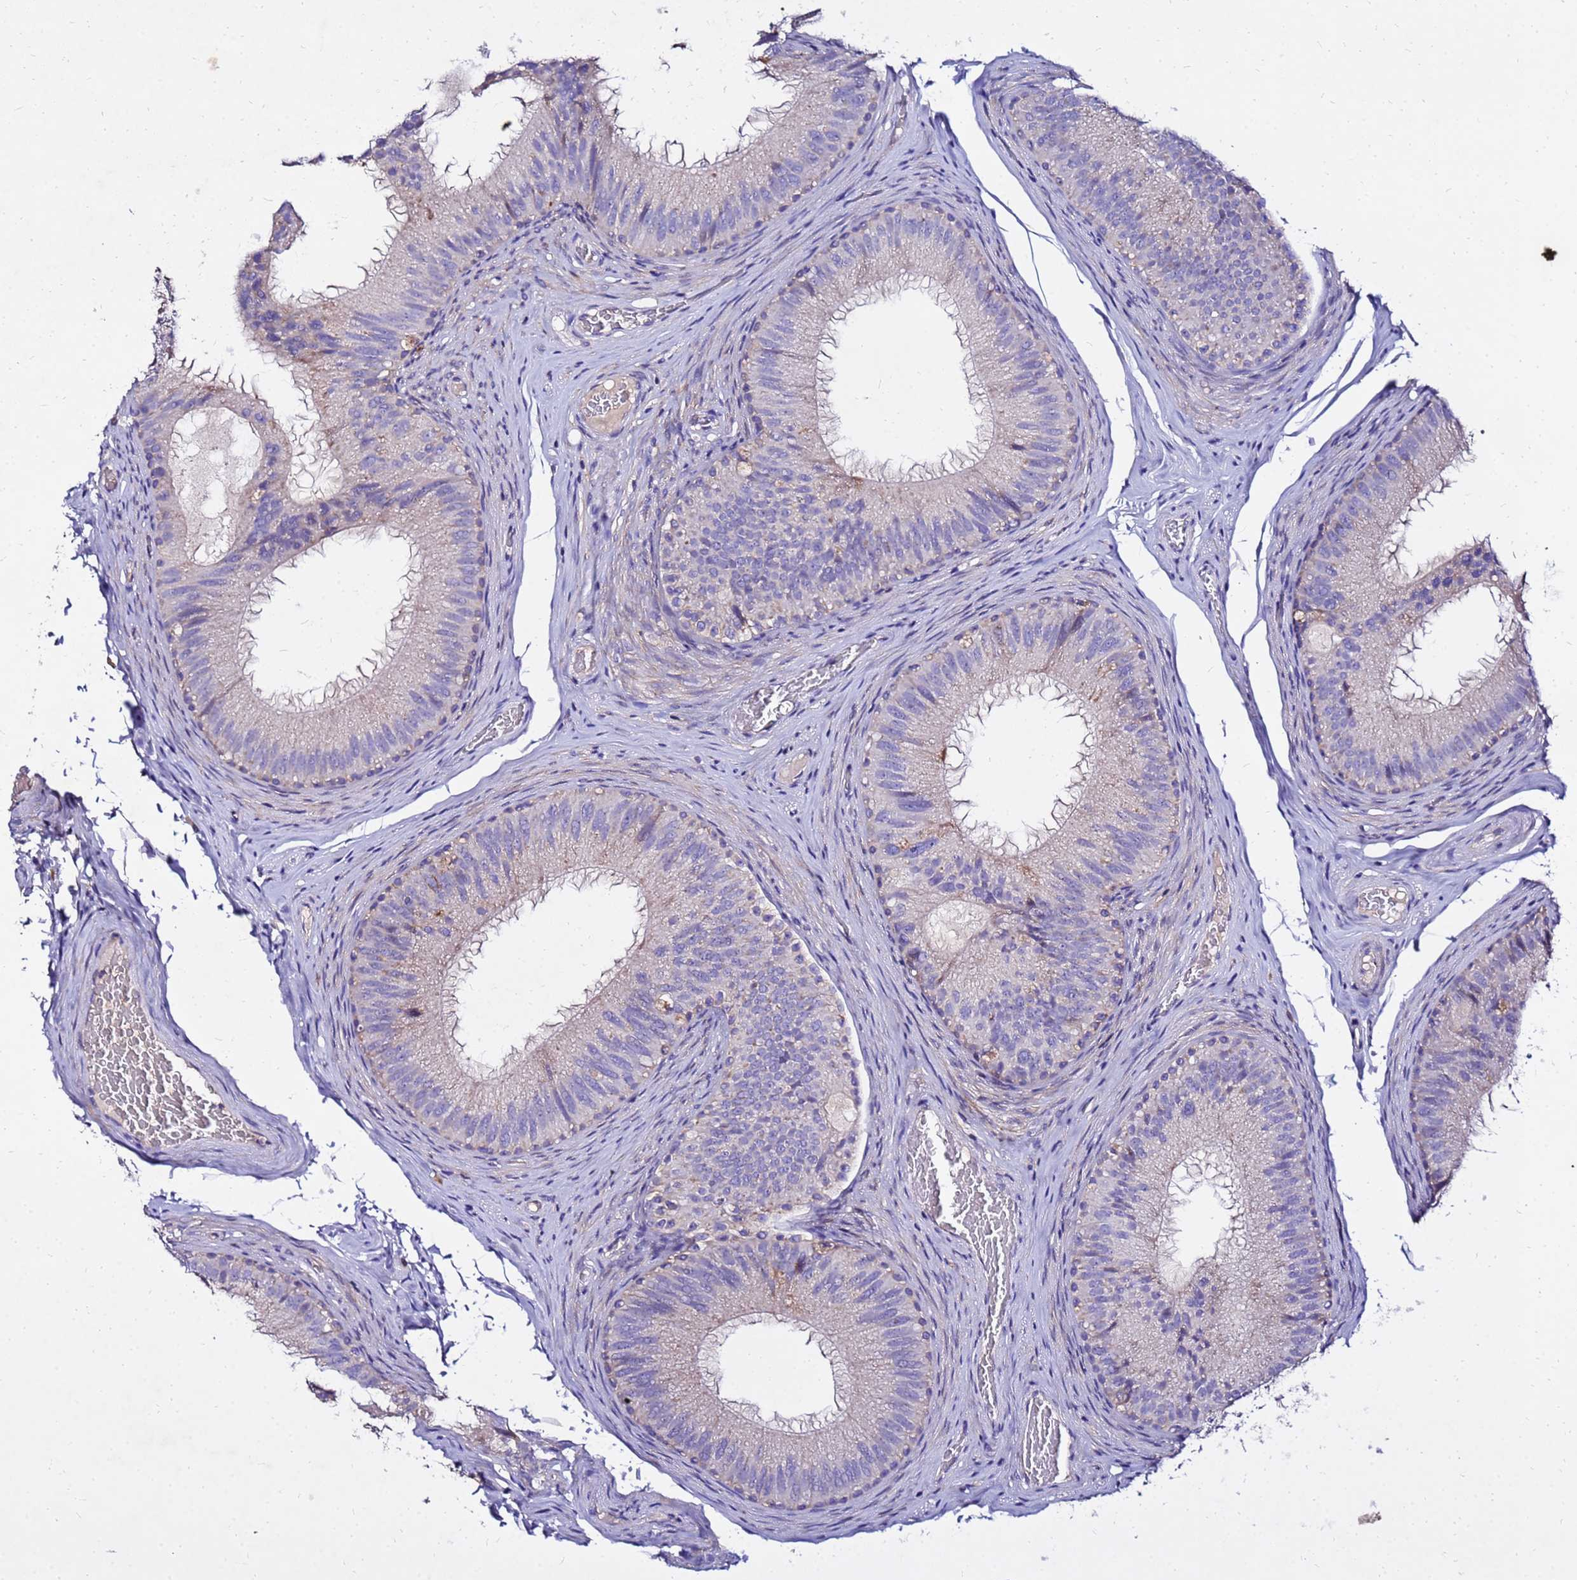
{"staining": {"intensity": "weak", "quantity": "<25%", "location": "cytoplasmic/membranous"}, "tissue": "epididymis", "cell_type": "Glandular cells", "image_type": "normal", "snomed": [{"axis": "morphology", "description": "Normal tissue, NOS"}, {"axis": "topography", "description": "Epididymis"}], "caption": "Human epididymis stained for a protein using IHC shows no expression in glandular cells.", "gene": "COX14", "patient": {"sex": "male", "age": 34}}